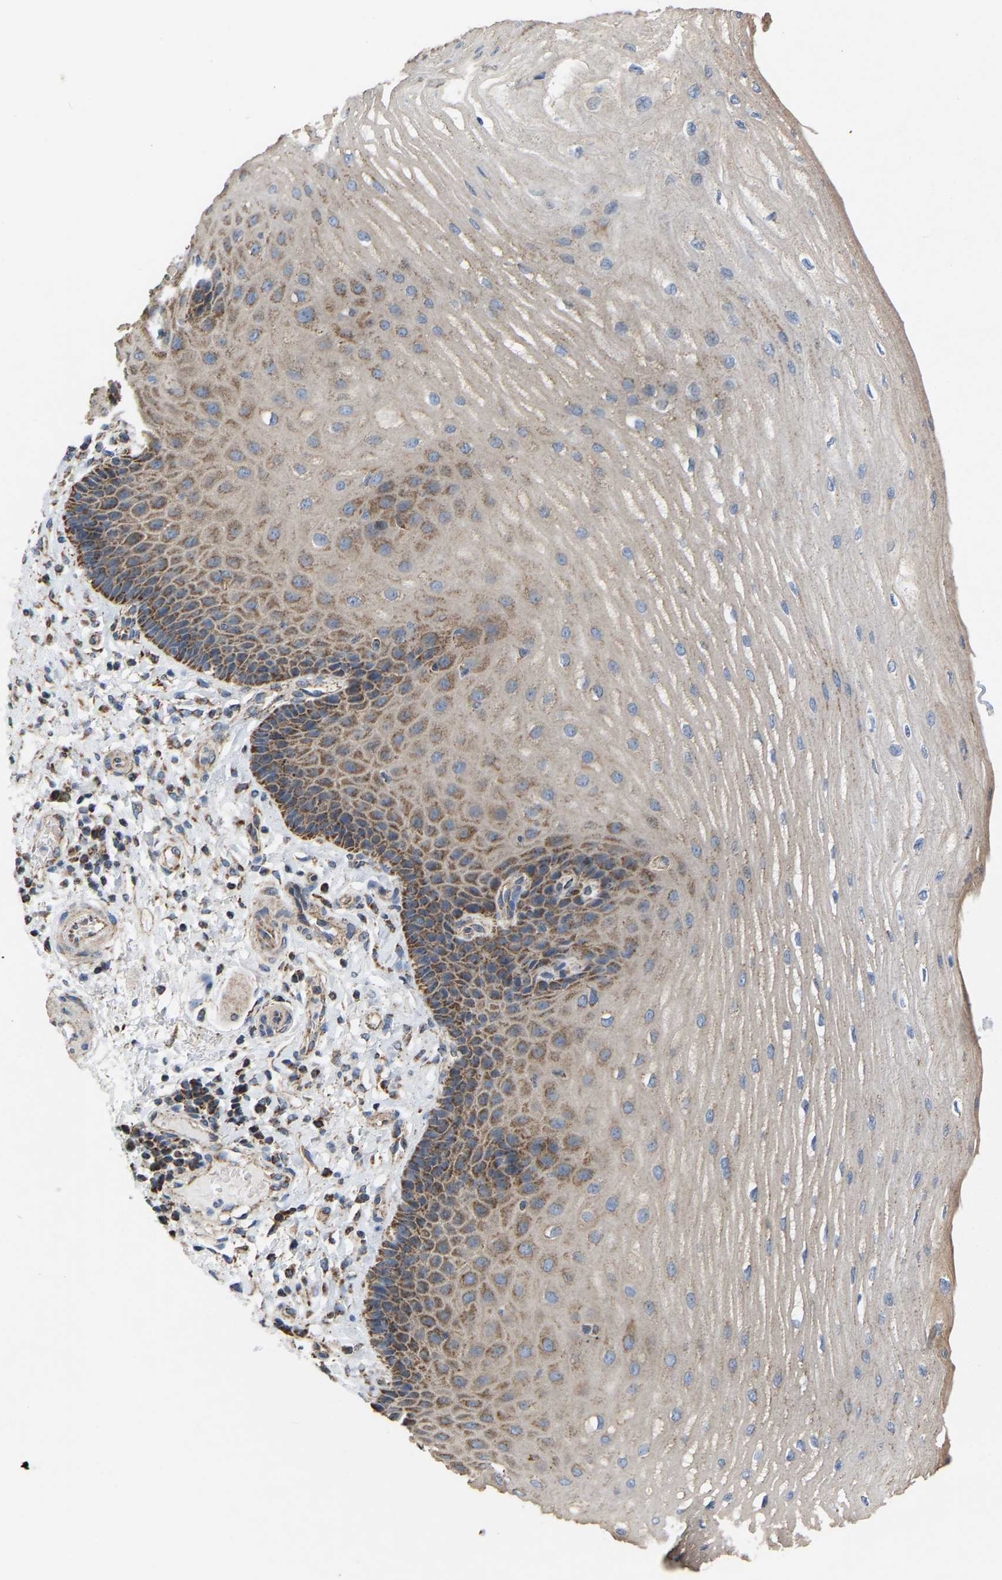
{"staining": {"intensity": "moderate", "quantity": ">75%", "location": "cytoplasmic/membranous"}, "tissue": "esophagus", "cell_type": "Squamous epithelial cells", "image_type": "normal", "snomed": [{"axis": "morphology", "description": "Normal tissue, NOS"}, {"axis": "topography", "description": "Esophagus"}], "caption": "The micrograph exhibits immunohistochemical staining of benign esophagus. There is moderate cytoplasmic/membranous staining is appreciated in approximately >75% of squamous epithelial cells.", "gene": "BCL10", "patient": {"sex": "male", "age": 54}}